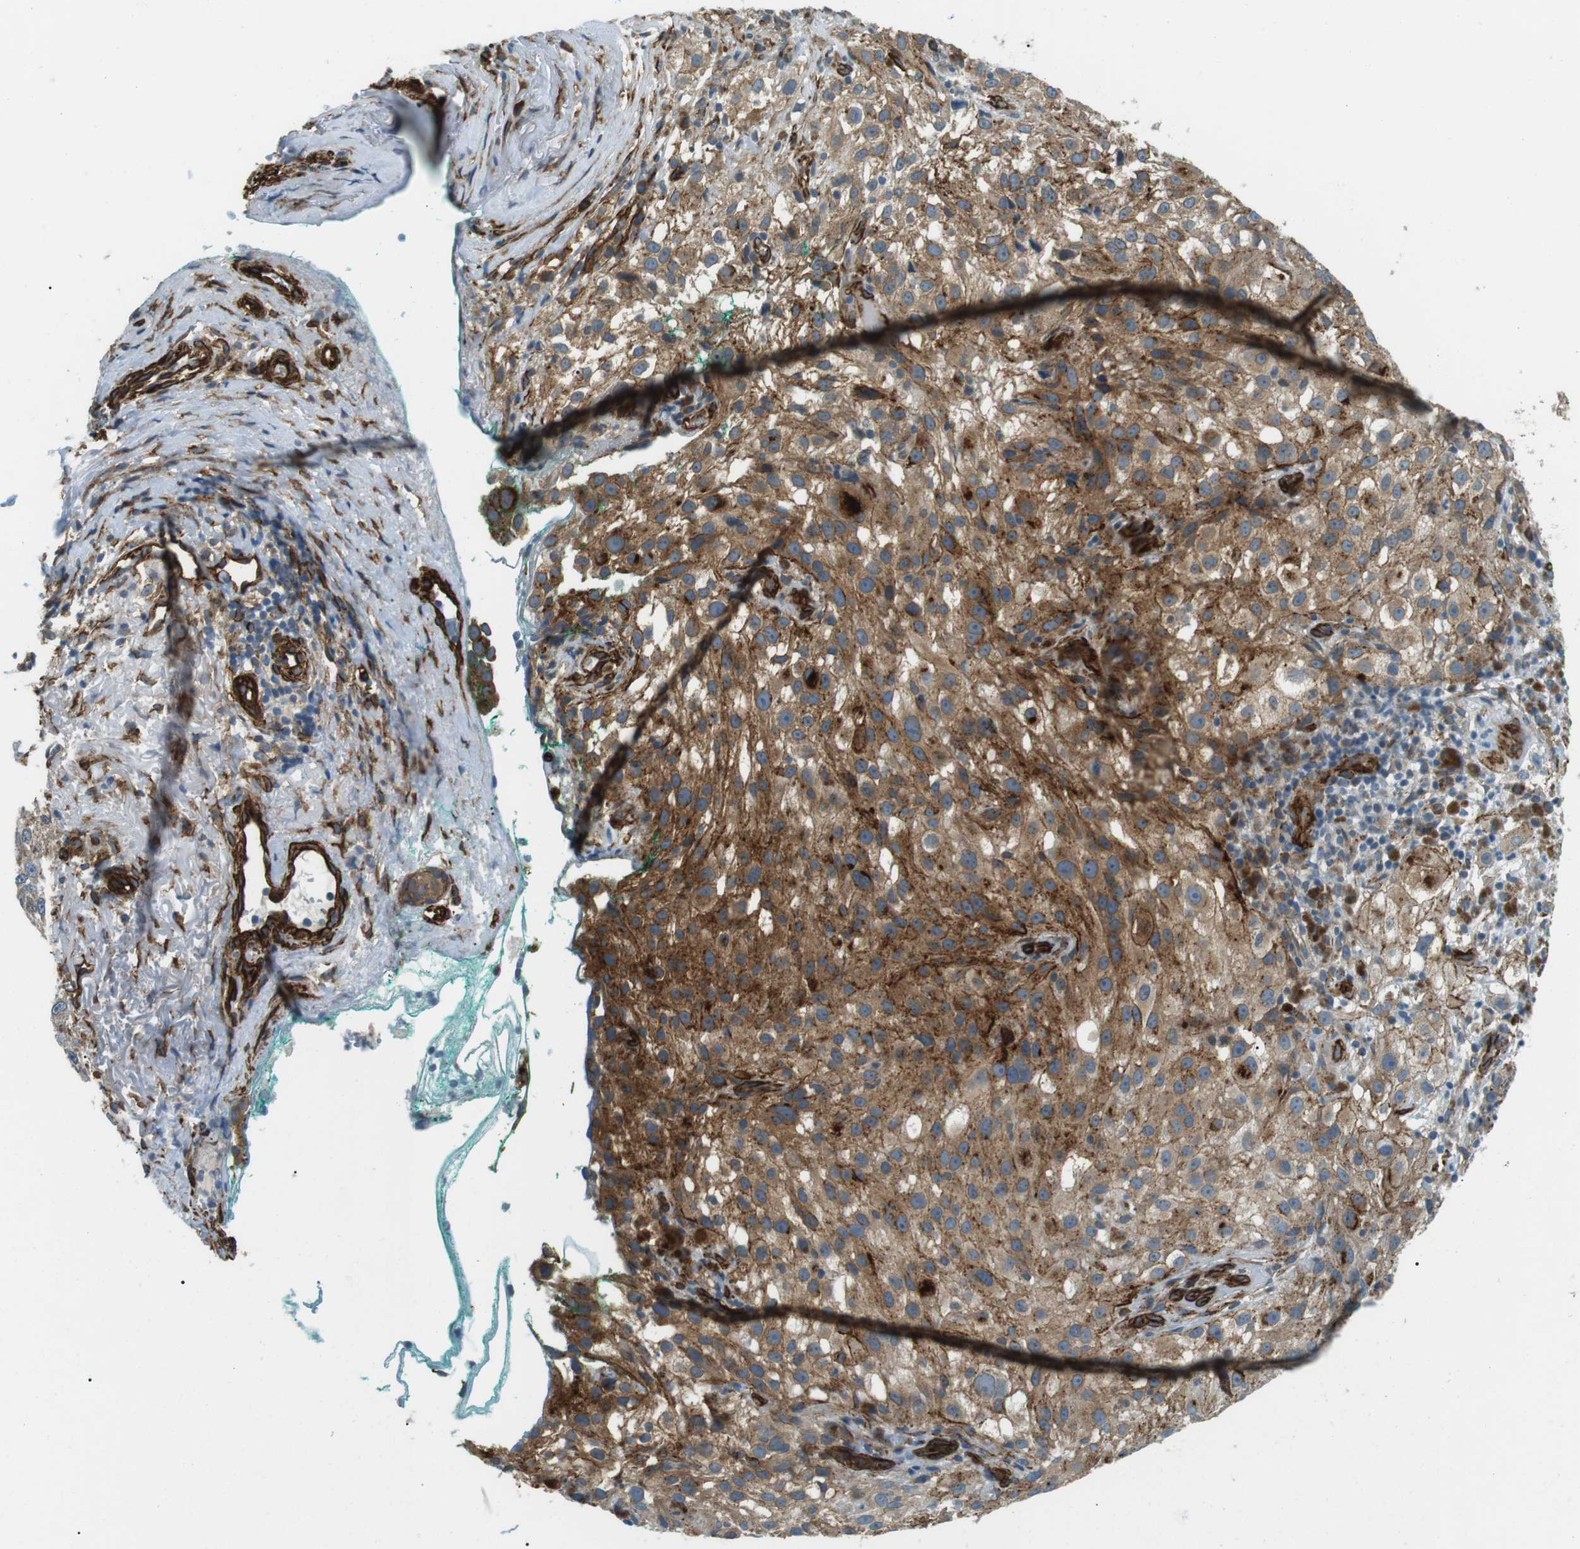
{"staining": {"intensity": "moderate", "quantity": ">75%", "location": "cytoplasmic/membranous"}, "tissue": "melanoma", "cell_type": "Tumor cells", "image_type": "cancer", "snomed": [{"axis": "morphology", "description": "Necrosis, NOS"}, {"axis": "morphology", "description": "Malignant melanoma, NOS"}, {"axis": "topography", "description": "Skin"}], "caption": "High-magnification brightfield microscopy of malignant melanoma stained with DAB (brown) and counterstained with hematoxylin (blue). tumor cells exhibit moderate cytoplasmic/membranous expression is identified in about>75% of cells. (DAB (3,3'-diaminobenzidine) = brown stain, brightfield microscopy at high magnification).", "gene": "ODR4", "patient": {"sex": "female", "age": 87}}